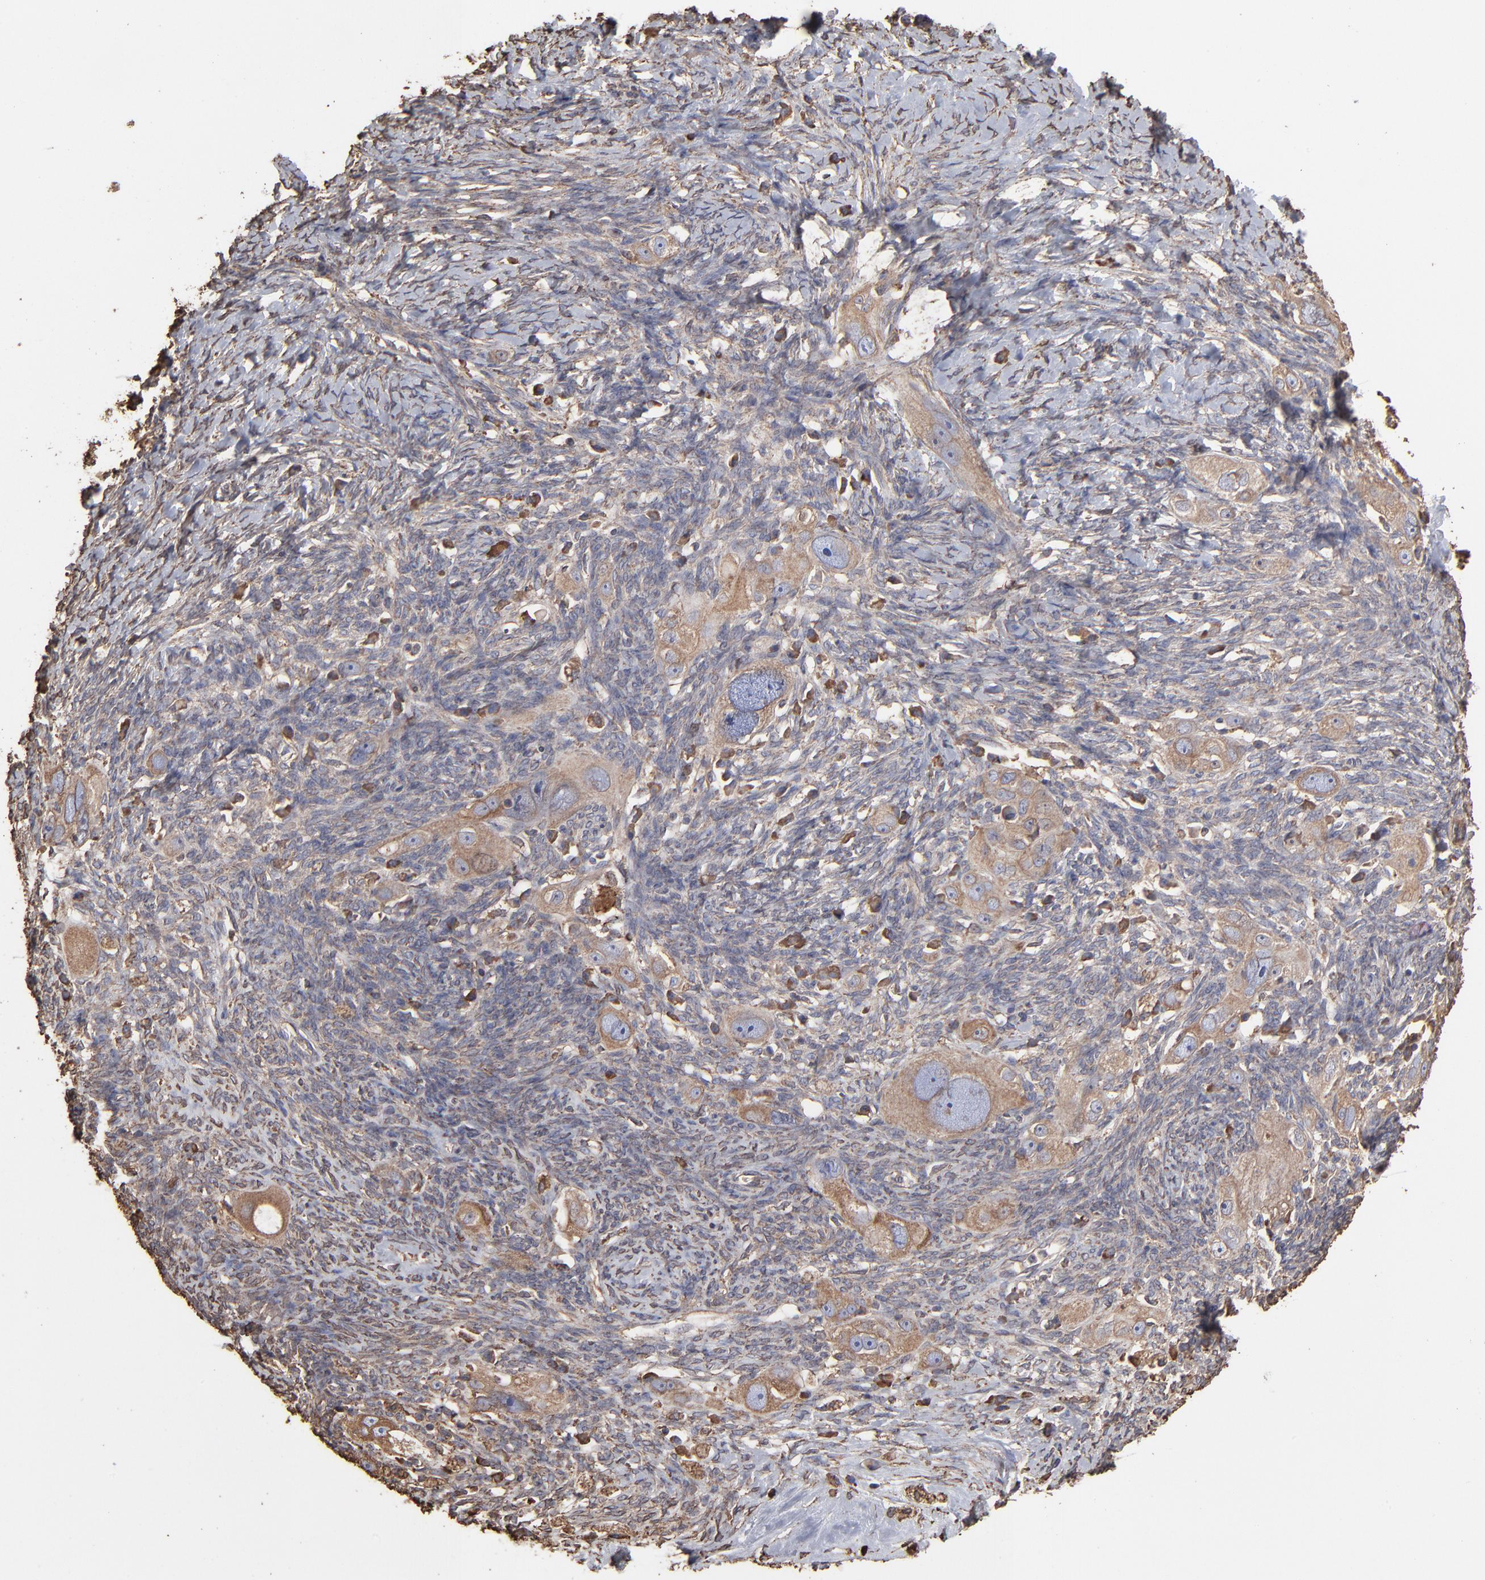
{"staining": {"intensity": "weak", "quantity": ">75%", "location": "cytoplasmic/membranous"}, "tissue": "ovarian cancer", "cell_type": "Tumor cells", "image_type": "cancer", "snomed": [{"axis": "morphology", "description": "Normal tissue, NOS"}, {"axis": "morphology", "description": "Cystadenocarcinoma, serous, NOS"}, {"axis": "topography", "description": "Ovary"}], "caption": "Serous cystadenocarcinoma (ovarian) stained with immunohistochemistry reveals weak cytoplasmic/membranous positivity in about >75% of tumor cells.", "gene": "PDIA3", "patient": {"sex": "female", "age": 62}}